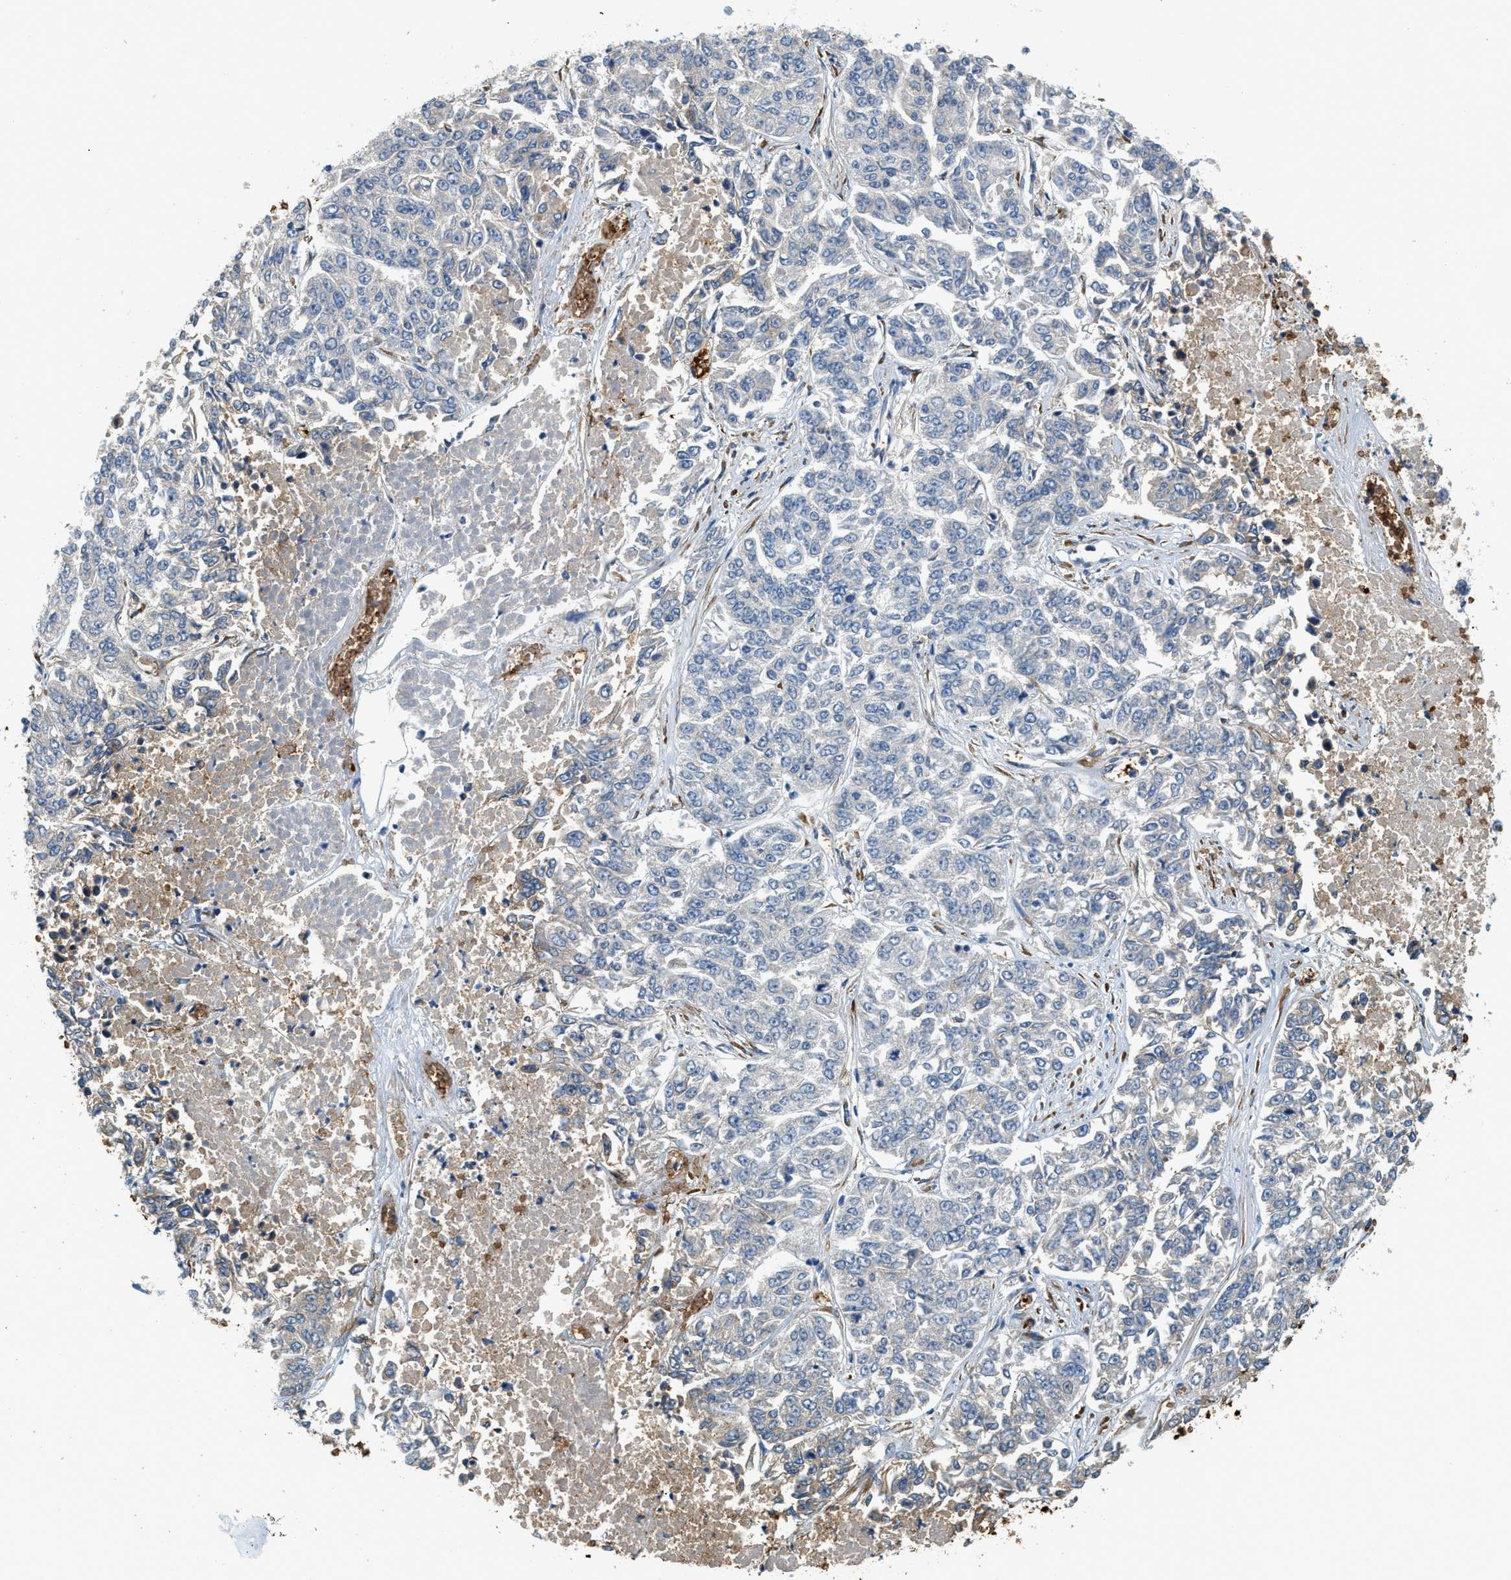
{"staining": {"intensity": "negative", "quantity": "none", "location": "none"}, "tissue": "lung cancer", "cell_type": "Tumor cells", "image_type": "cancer", "snomed": [{"axis": "morphology", "description": "Adenocarcinoma, NOS"}, {"axis": "topography", "description": "Lung"}], "caption": "IHC photomicrograph of neoplastic tissue: human adenocarcinoma (lung) stained with DAB exhibits no significant protein positivity in tumor cells.", "gene": "CYTH2", "patient": {"sex": "male", "age": 84}}